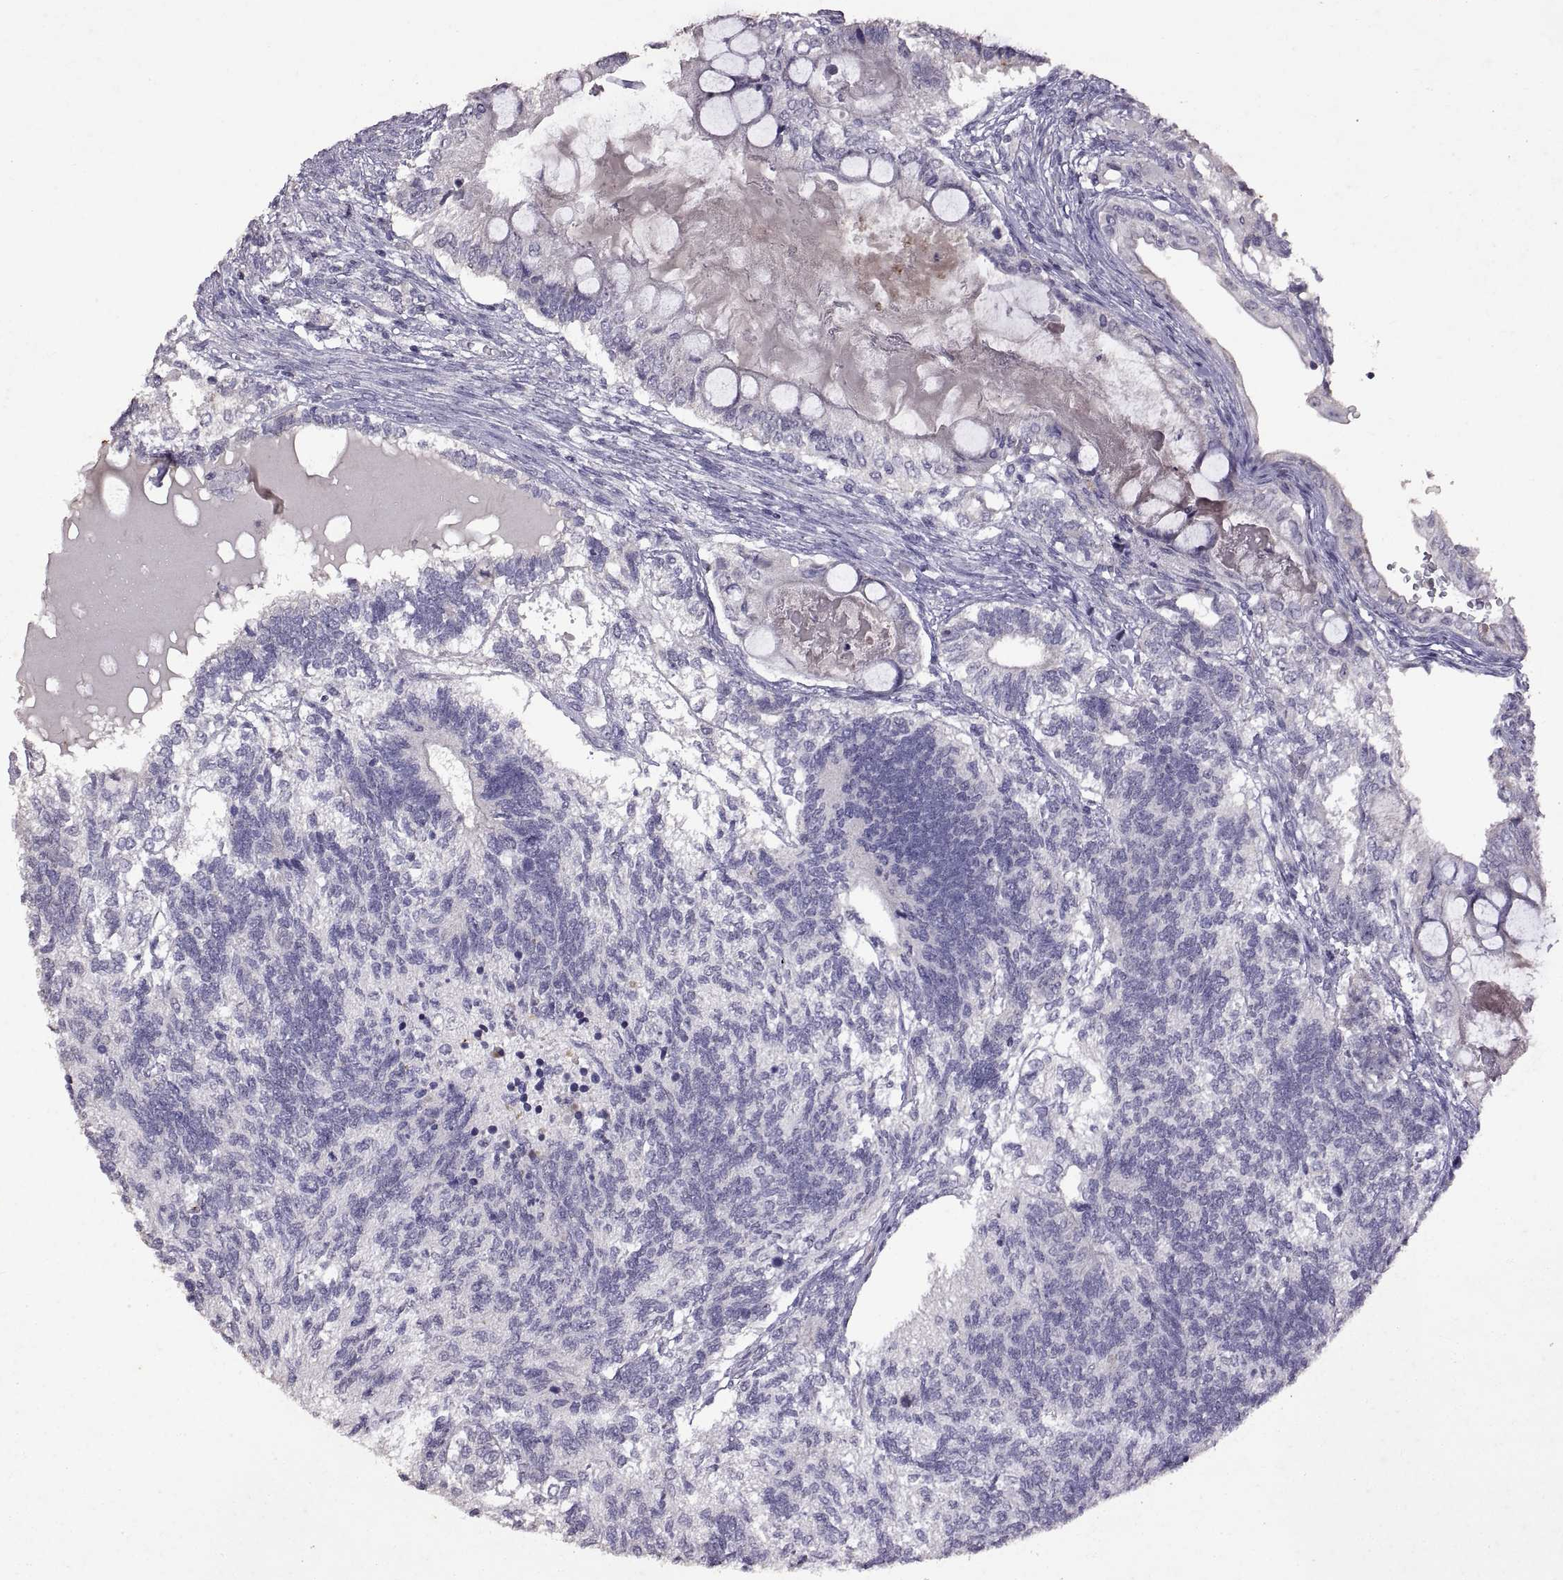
{"staining": {"intensity": "negative", "quantity": "none", "location": "none"}, "tissue": "testis cancer", "cell_type": "Tumor cells", "image_type": "cancer", "snomed": [{"axis": "morphology", "description": "Seminoma, NOS"}, {"axis": "morphology", "description": "Carcinoma, Embryonal, NOS"}, {"axis": "topography", "description": "Testis"}], "caption": "Immunohistochemistry image of neoplastic tissue: testis embryonal carcinoma stained with DAB (3,3'-diaminobenzidine) reveals no significant protein expression in tumor cells.", "gene": "DEFB136", "patient": {"sex": "male", "age": 41}}